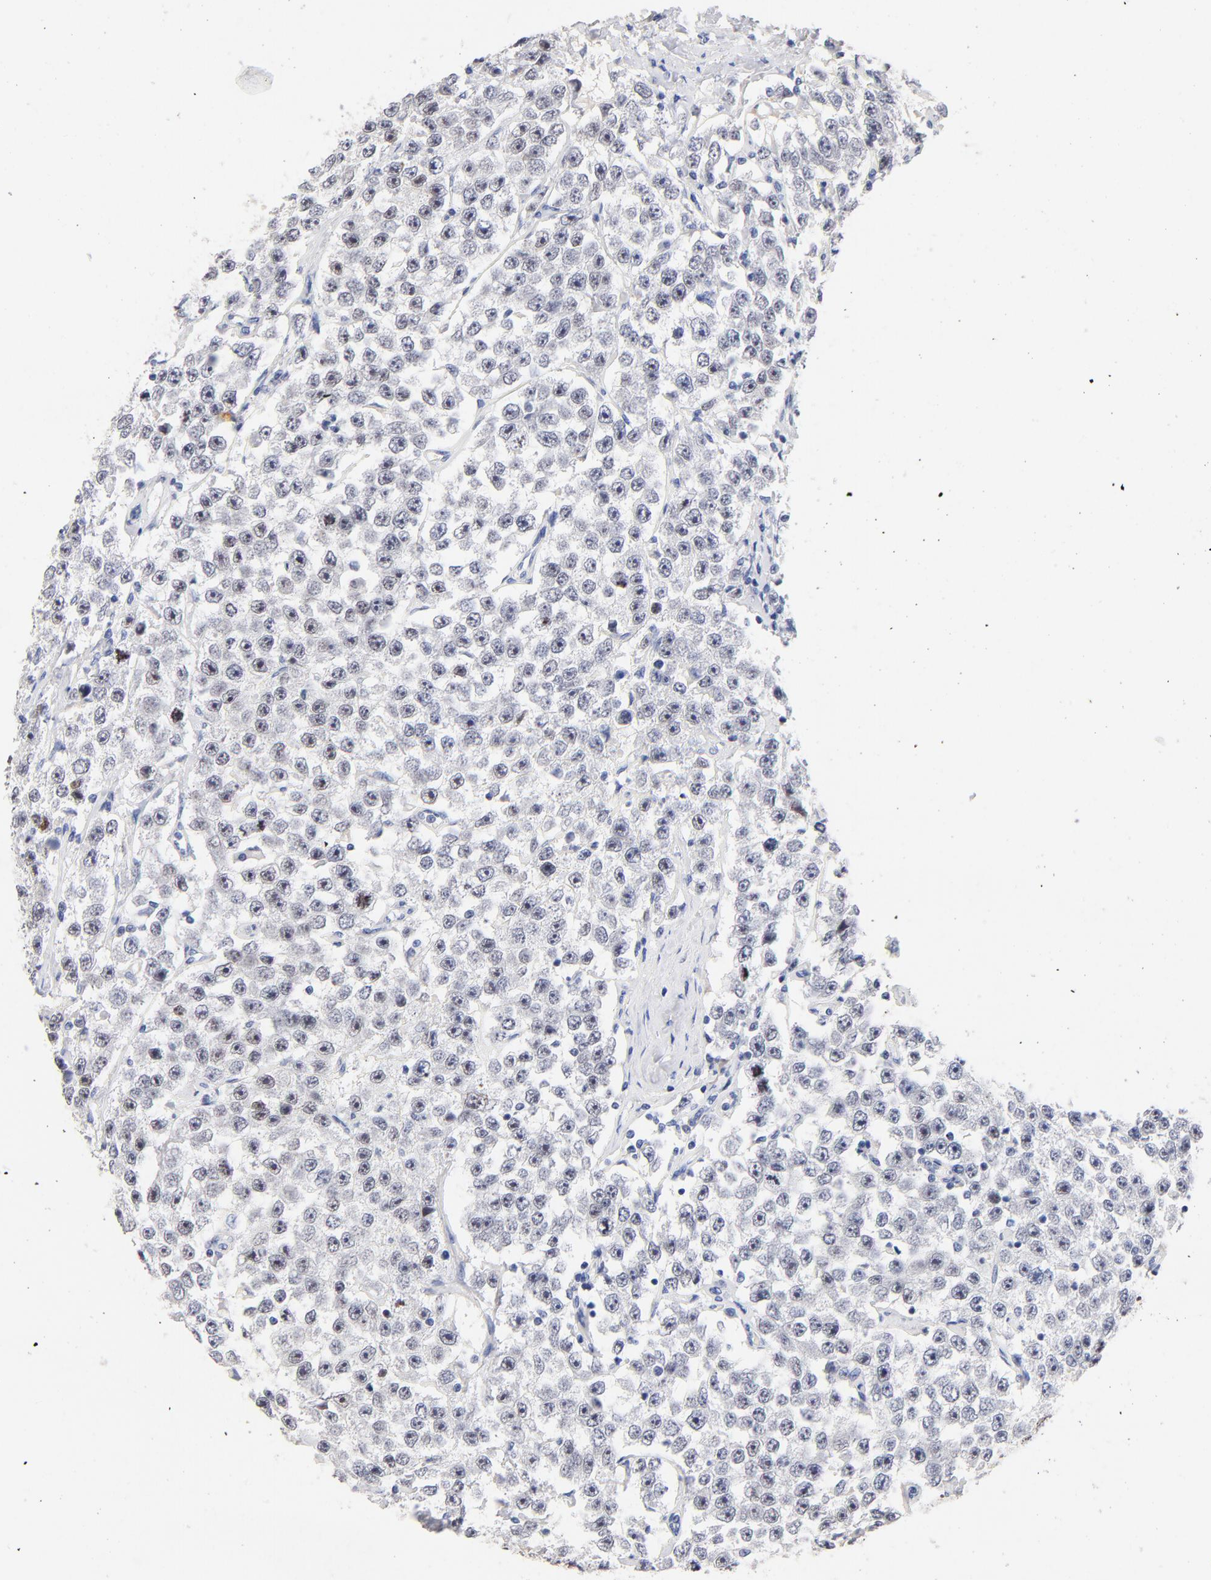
{"staining": {"intensity": "weak", "quantity": "25%-75%", "location": "nuclear"}, "tissue": "testis cancer", "cell_type": "Tumor cells", "image_type": "cancer", "snomed": [{"axis": "morphology", "description": "Seminoma, NOS"}, {"axis": "topography", "description": "Testis"}], "caption": "A brown stain highlights weak nuclear staining of a protein in human testis cancer (seminoma) tumor cells.", "gene": "ORC2", "patient": {"sex": "male", "age": 52}}